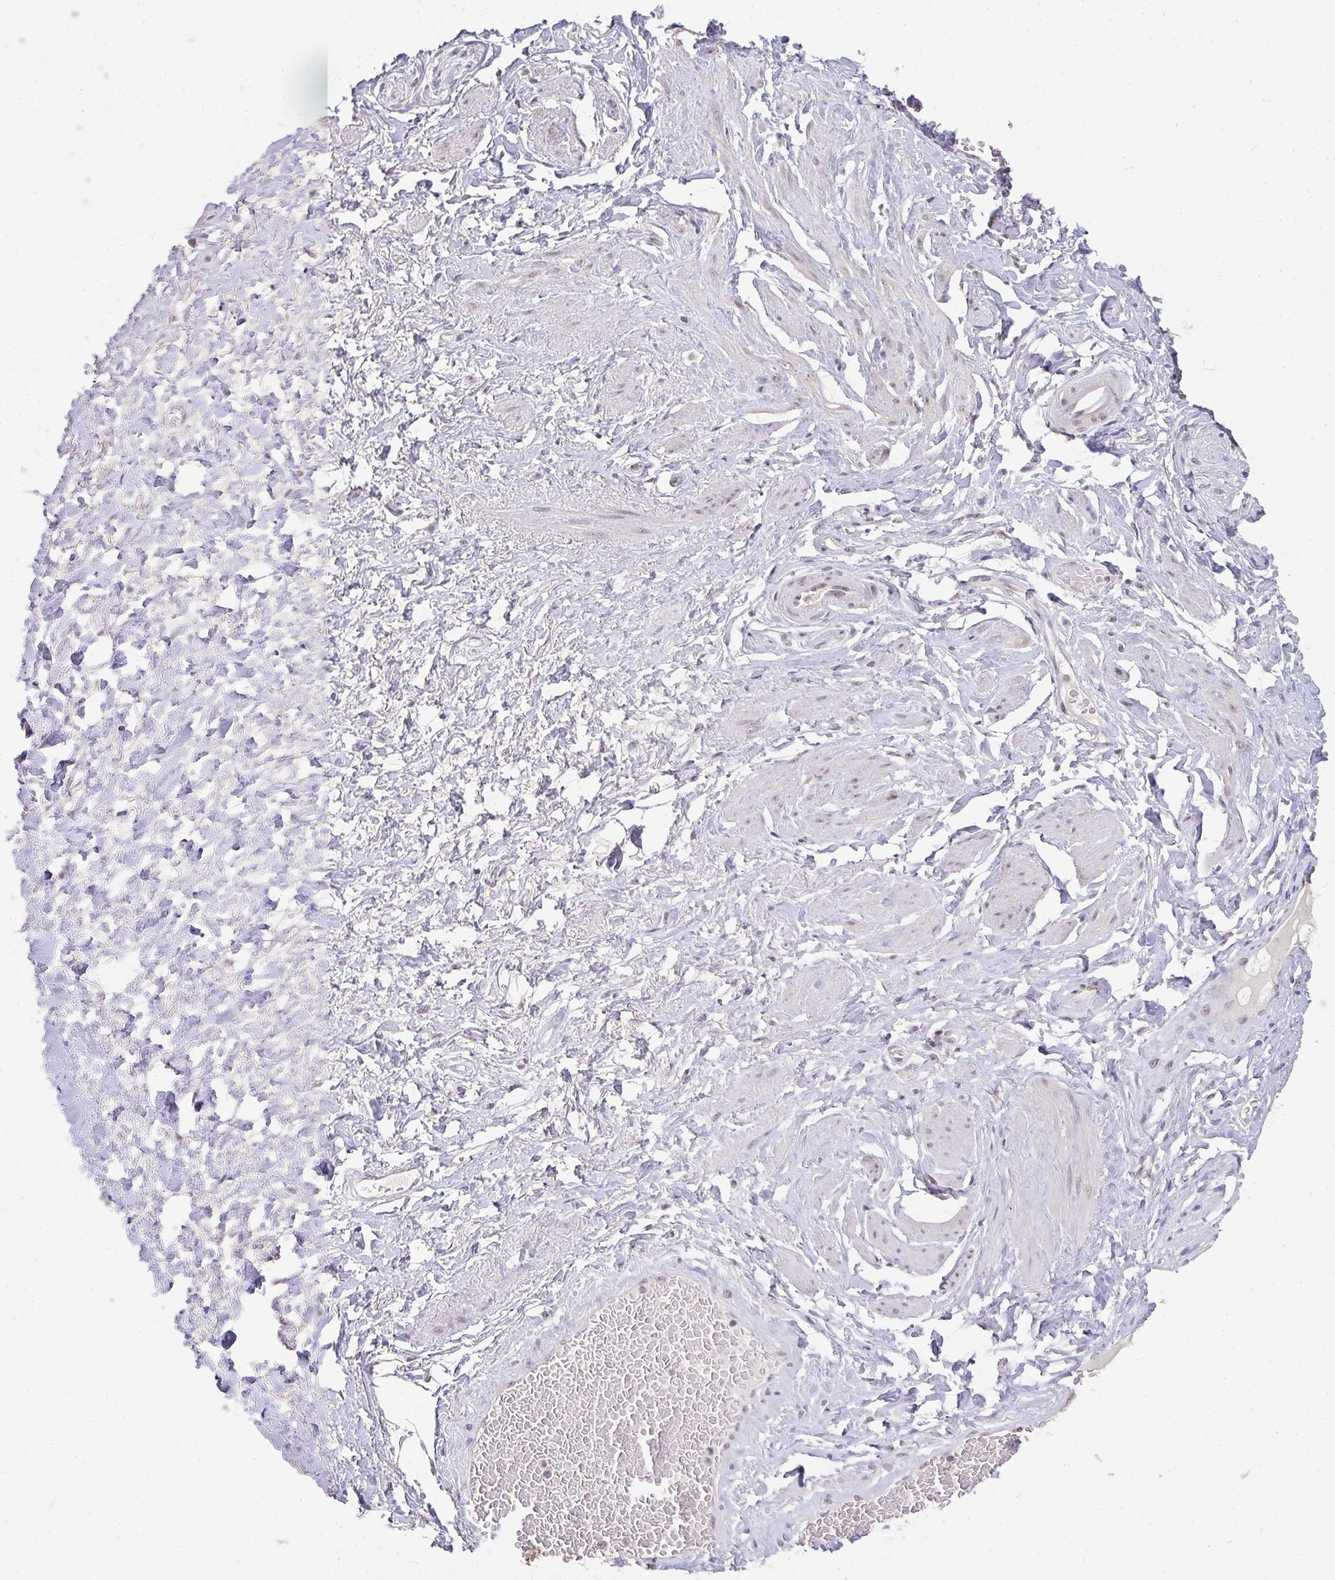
{"staining": {"intensity": "negative", "quantity": "none", "location": "none"}, "tissue": "adipose tissue", "cell_type": "Adipocytes", "image_type": "normal", "snomed": [{"axis": "morphology", "description": "Normal tissue, NOS"}, {"axis": "topography", "description": "Vagina"}, {"axis": "topography", "description": "Peripheral nerve tissue"}], "caption": "This photomicrograph is of normal adipose tissue stained with IHC to label a protein in brown with the nuclei are counter-stained blue. There is no staining in adipocytes. Nuclei are stained in blue.", "gene": "DKC1", "patient": {"sex": "female", "age": 71}}